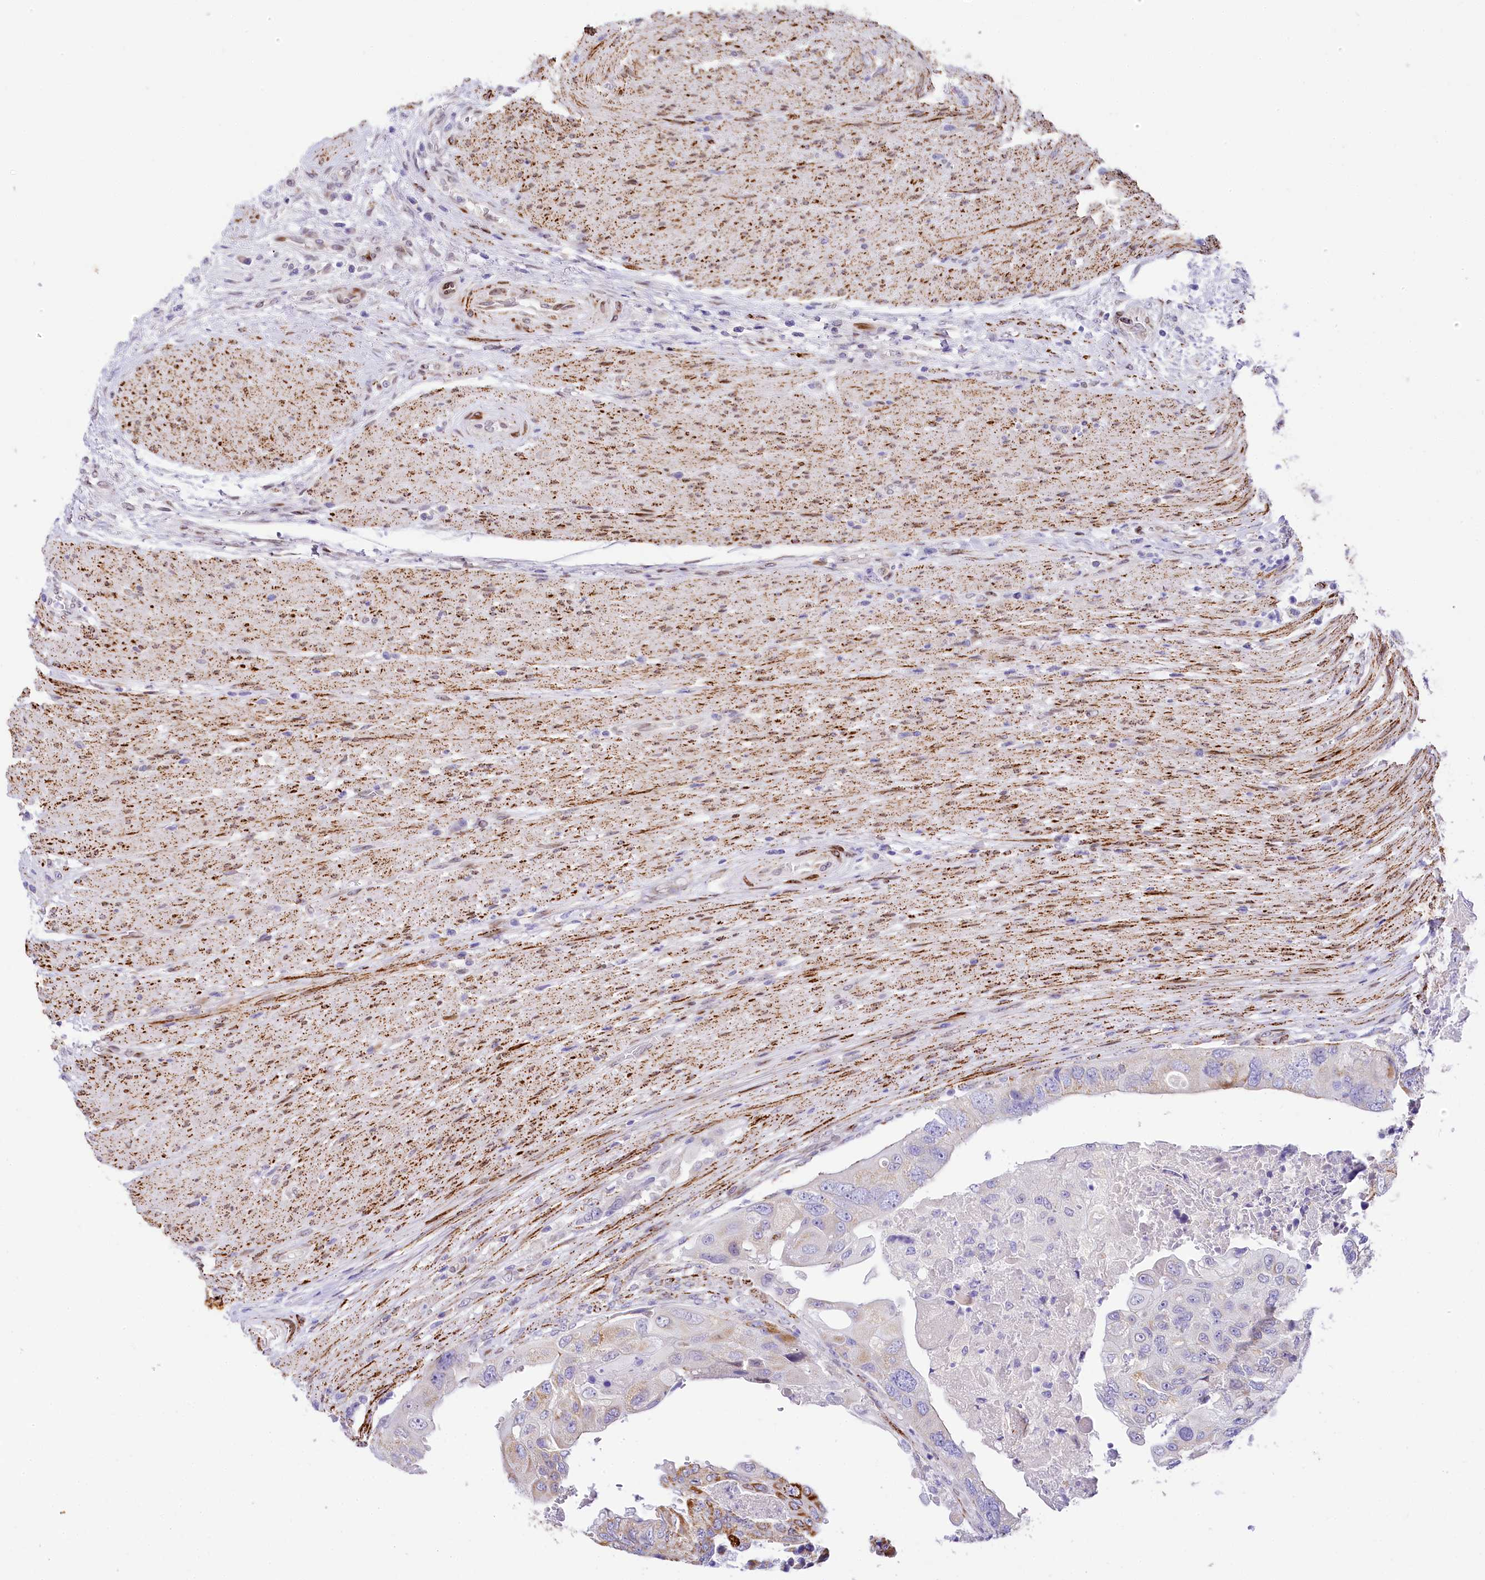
{"staining": {"intensity": "strong", "quantity": "25%-75%", "location": "cytoplasmic/membranous"}, "tissue": "colorectal cancer", "cell_type": "Tumor cells", "image_type": "cancer", "snomed": [{"axis": "morphology", "description": "Adenocarcinoma, NOS"}, {"axis": "topography", "description": "Rectum"}], "caption": "Colorectal cancer (adenocarcinoma) stained for a protein demonstrates strong cytoplasmic/membranous positivity in tumor cells.", "gene": "PPIP5K2", "patient": {"sex": "male", "age": 63}}